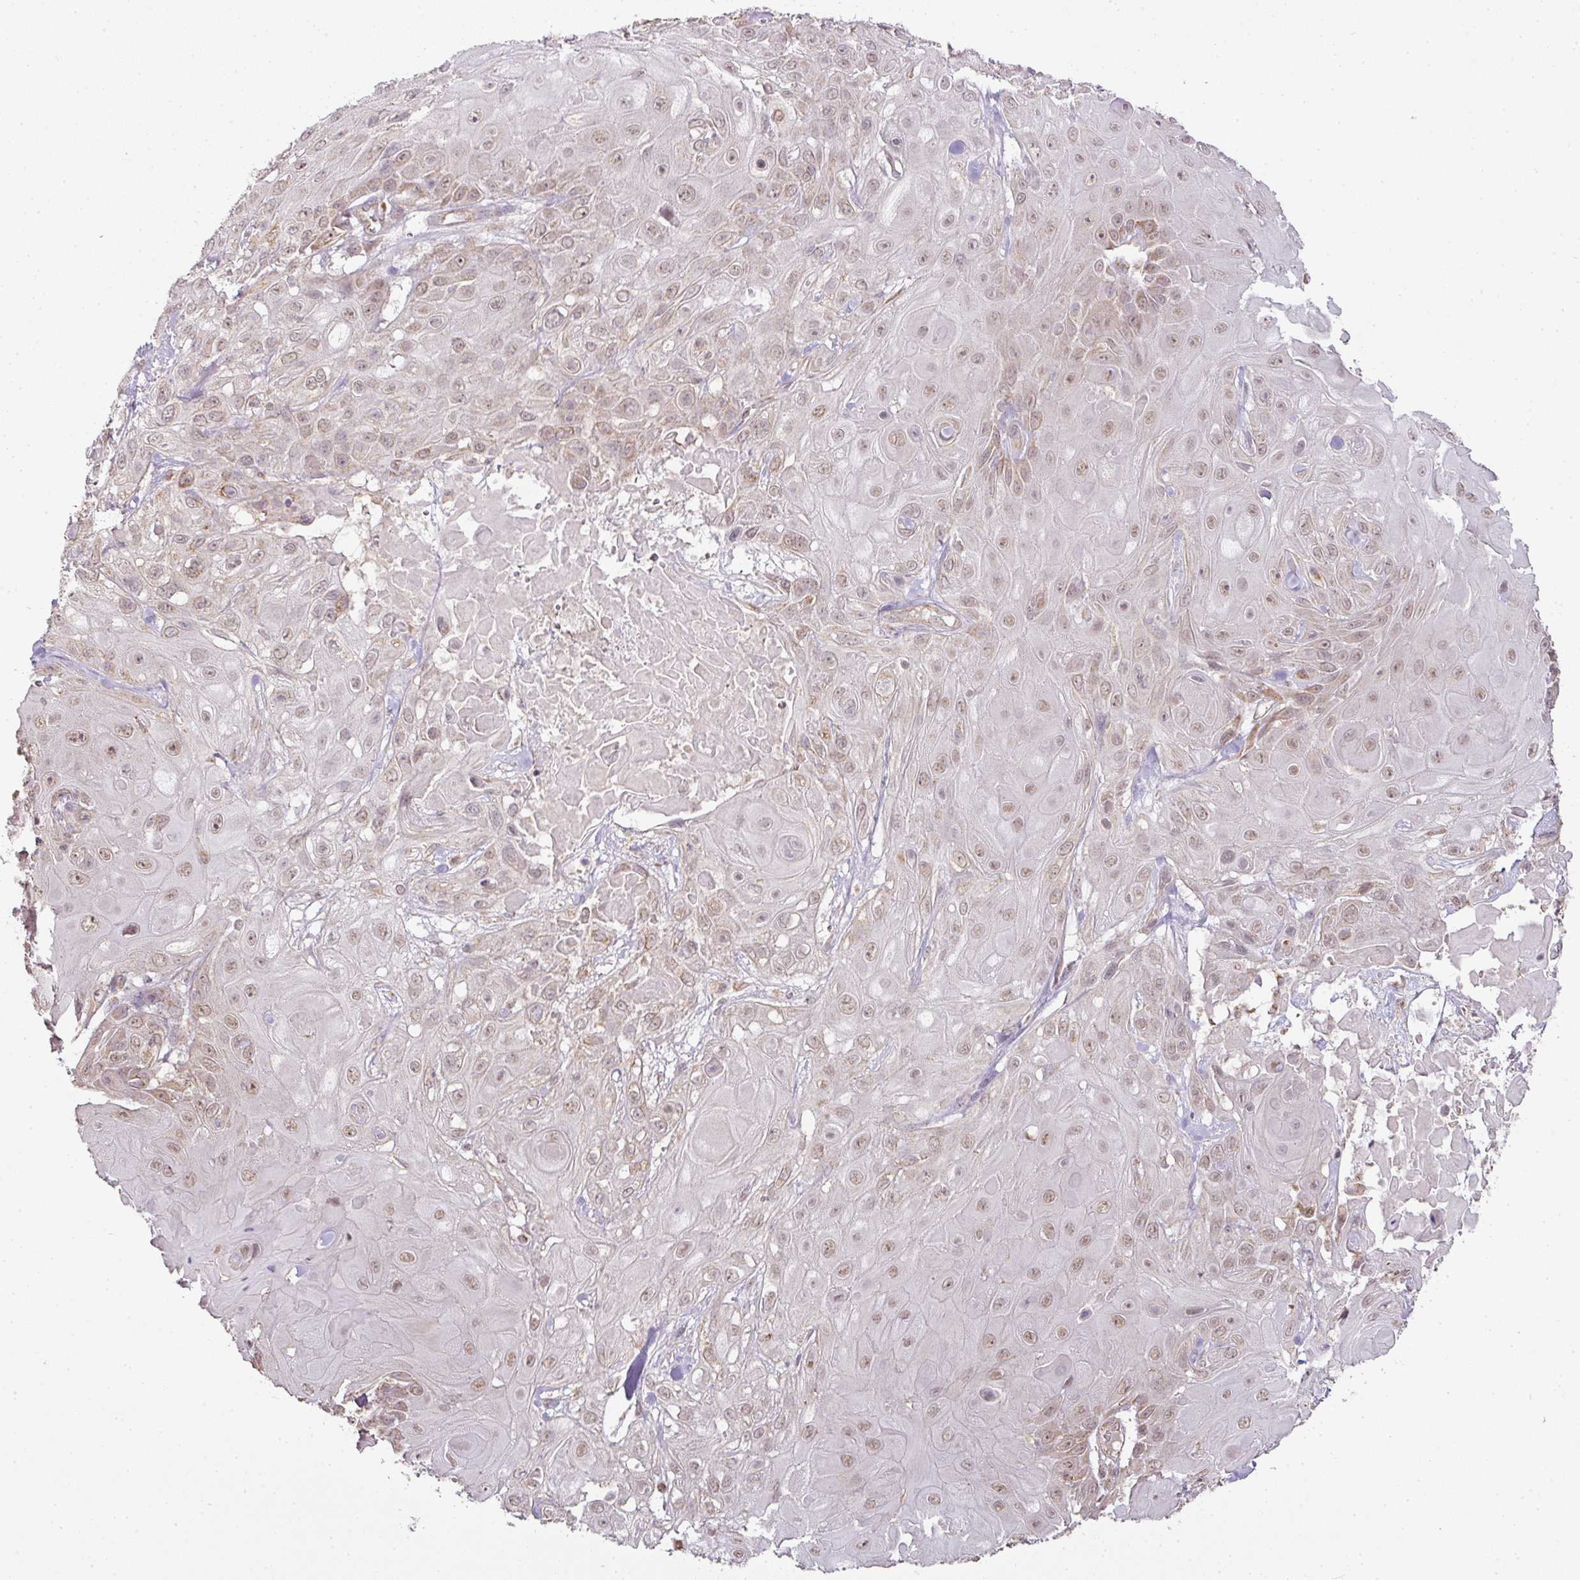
{"staining": {"intensity": "moderate", "quantity": ">75%", "location": "nuclear"}, "tissue": "skin cancer", "cell_type": "Tumor cells", "image_type": "cancer", "snomed": [{"axis": "morphology", "description": "Normal tissue, NOS"}, {"axis": "morphology", "description": "Squamous cell carcinoma, NOS"}, {"axis": "topography", "description": "Skin"}, {"axis": "topography", "description": "Cartilage tissue"}], "caption": "Skin cancer was stained to show a protein in brown. There is medium levels of moderate nuclear staining in about >75% of tumor cells.", "gene": "MYOM2", "patient": {"sex": "female", "age": 79}}